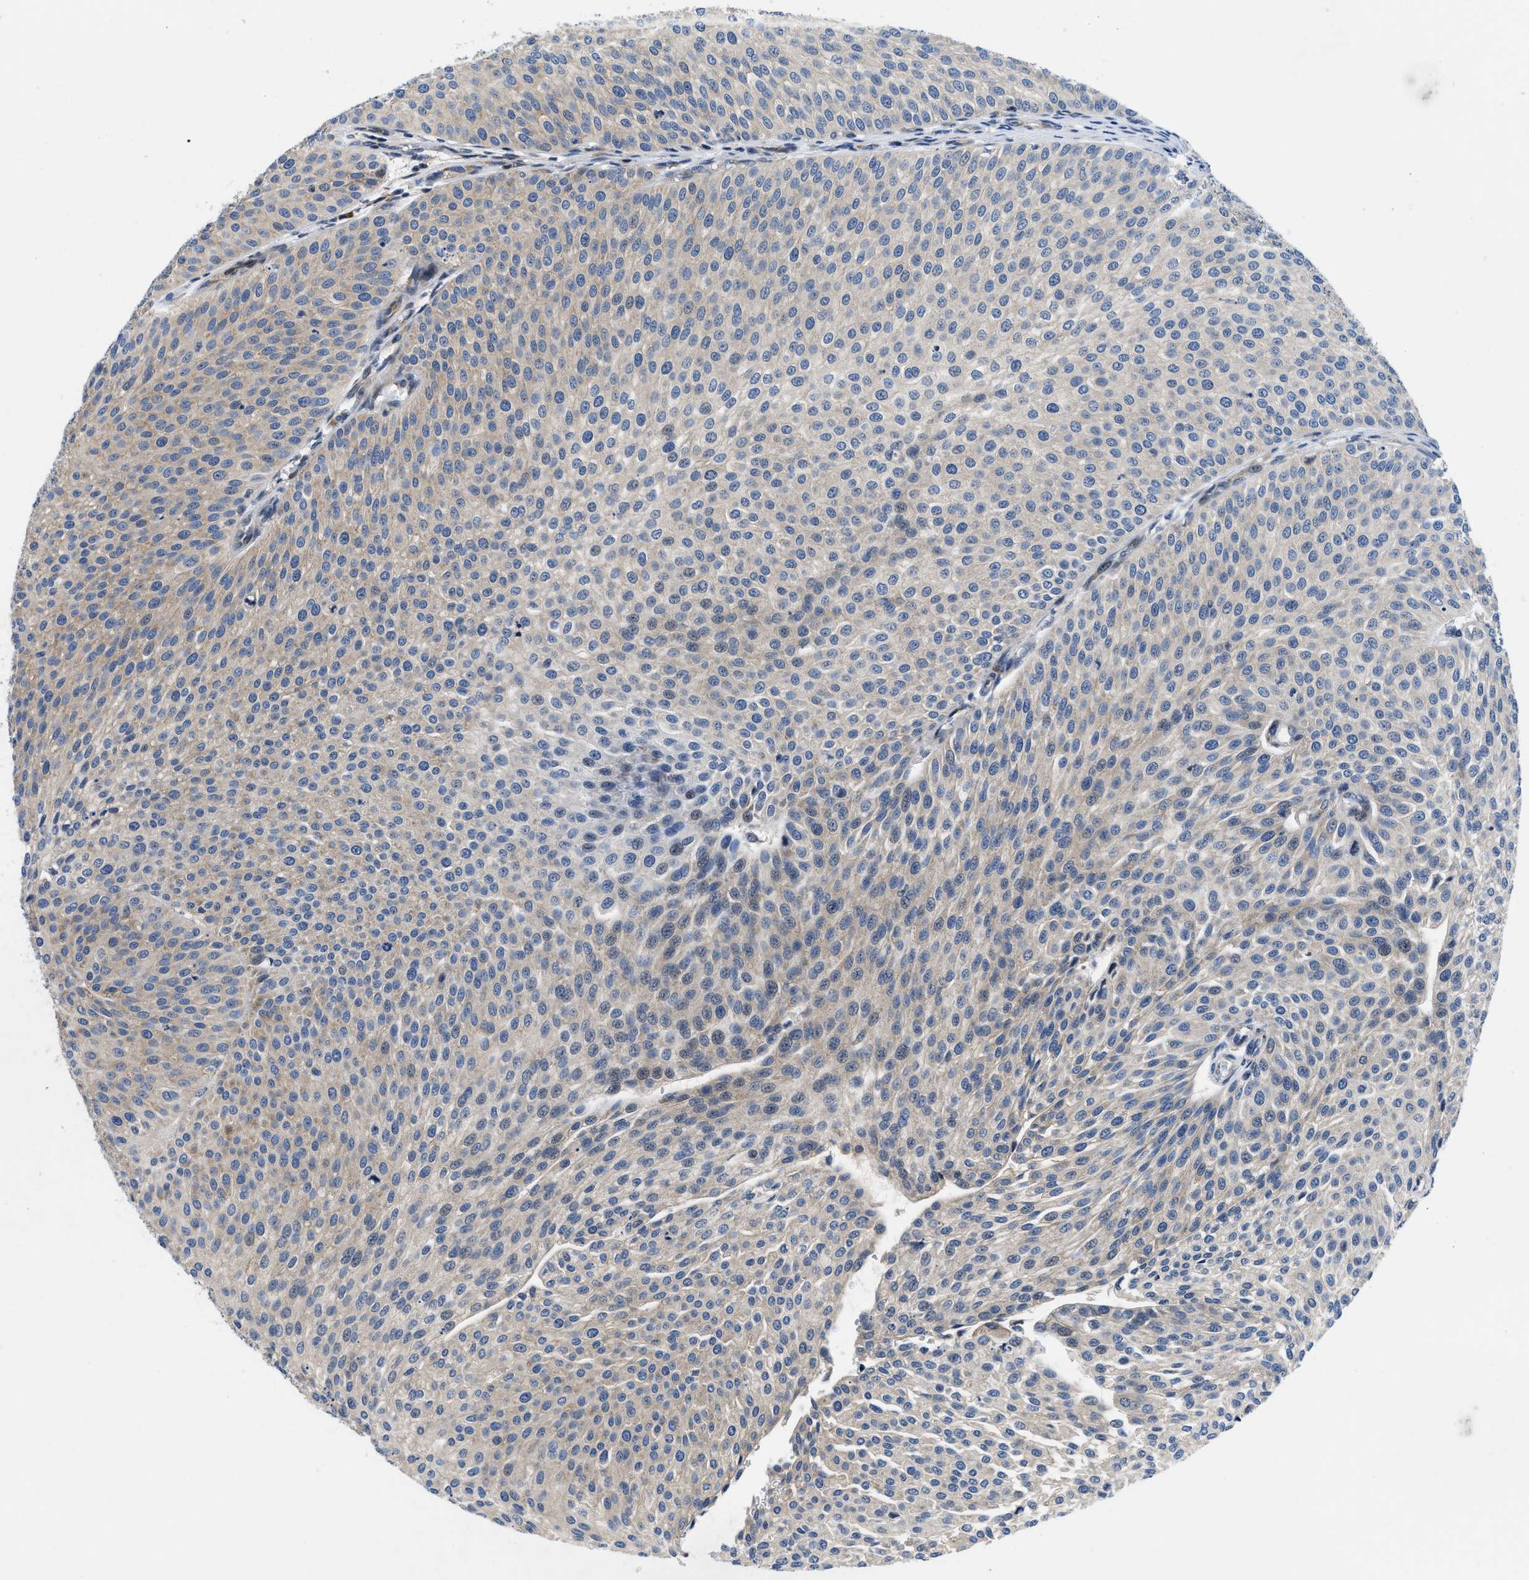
{"staining": {"intensity": "weak", "quantity": "<25%", "location": "cytoplasmic/membranous"}, "tissue": "urothelial cancer", "cell_type": "Tumor cells", "image_type": "cancer", "snomed": [{"axis": "morphology", "description": "Urothelial carcinoma, Low grade"}, {"axis": "topography", "description": "Smooth muscle"}, {"axis": "topography", "description": "Urinary bladder"}], "caption": "There is no significant expression in tumor cells of low-grade urothelial carcinoma. (DAB immunohistochemistry (IHC) visualized using brightfield microscopy, high magnification).", "gene": "IKBKE", "patient": {"sex": "male", "age": 60}}